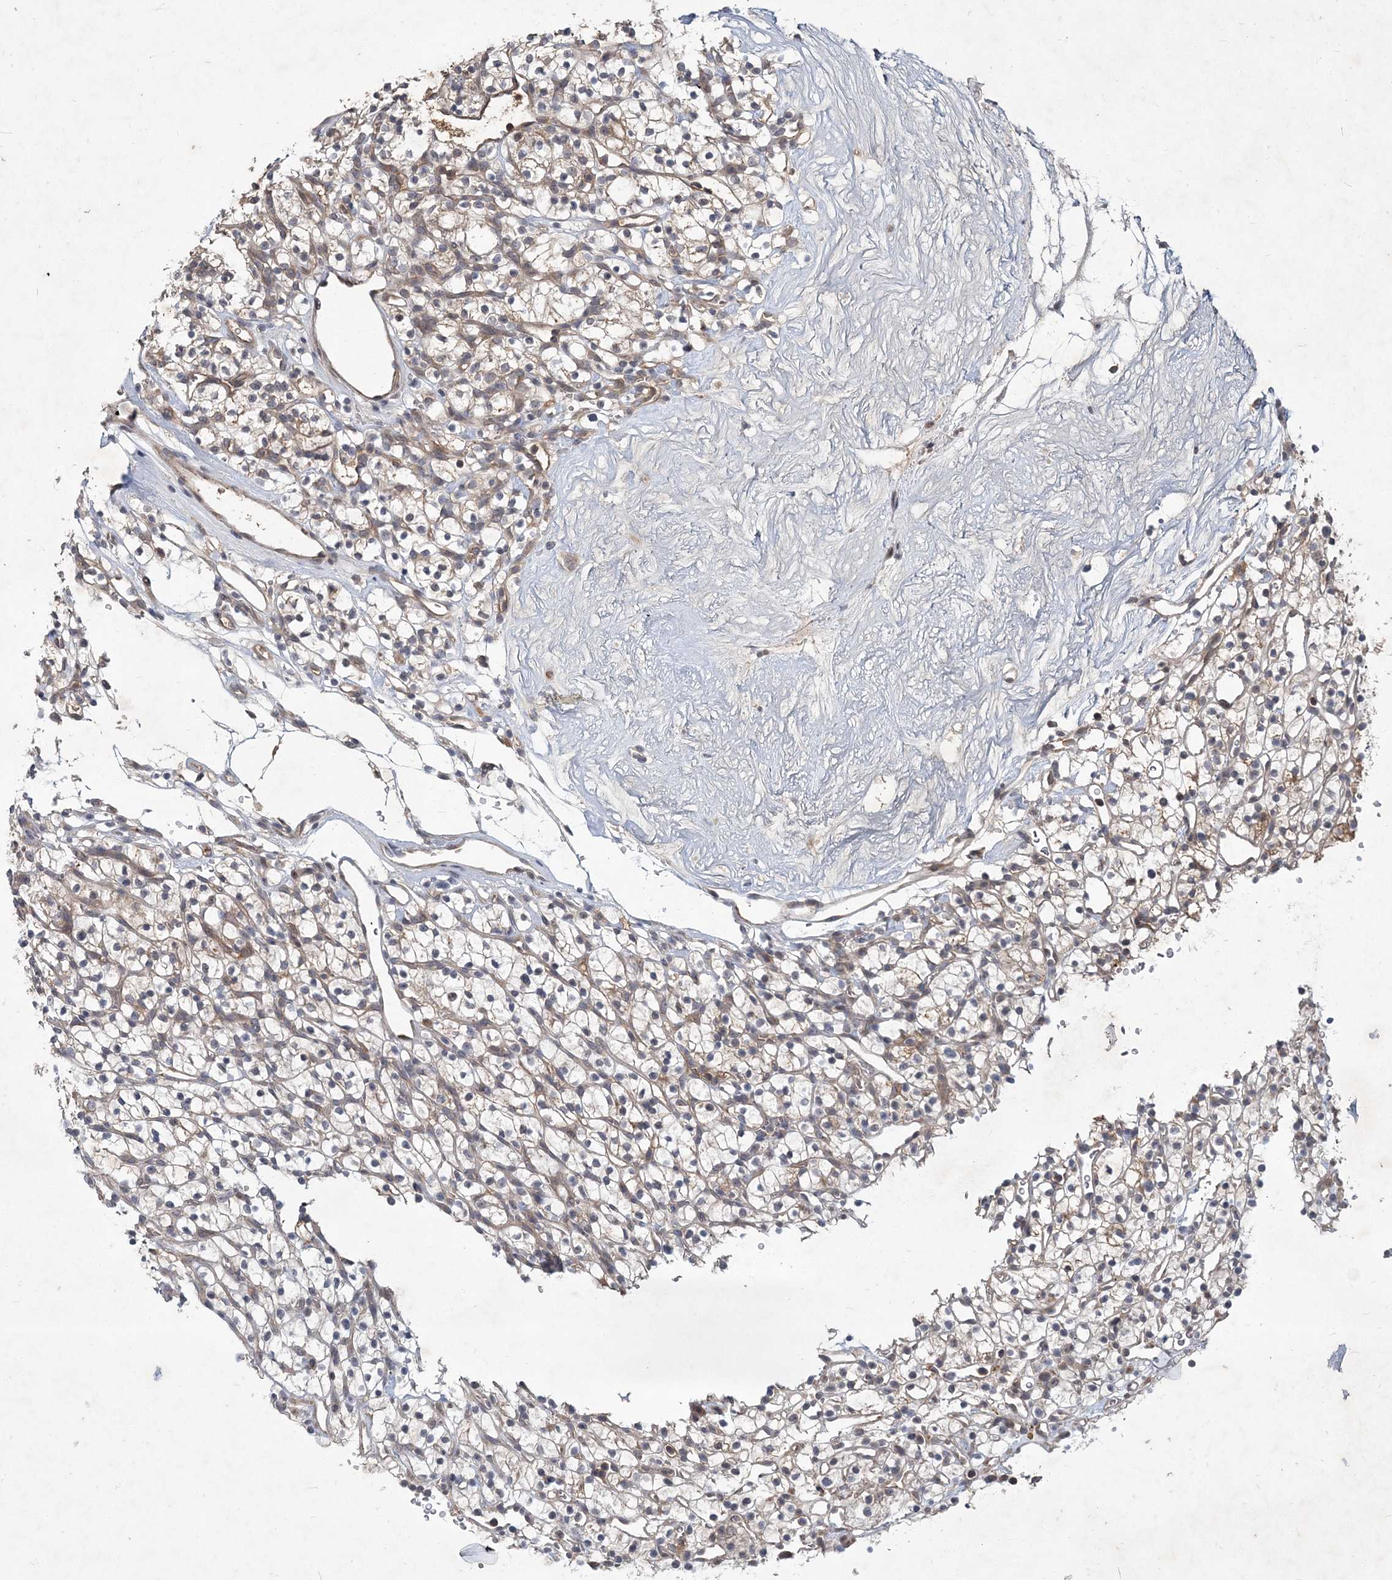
{"staining": {"intensity": "weak", "quantity": ">75%", "location": "cytoplasmic/membranous"}, "tissue": "renal cancer", "cell_type": "Tumor cells", "image_type": "cancer", "snomed": [{"axis": "morphology", "description": "Adenocarcinoma, NOS"}, {"axis": "topography", "description": "Kidney"}], "caption": "About >75% of tumor cells in human renal cancer demonstrate weak cytoplasmic/membranous protein expression as visualized by brown immunohistochemical staining.", "gene": "RNF25", "patient": {"sex": "female", "age": 57}}